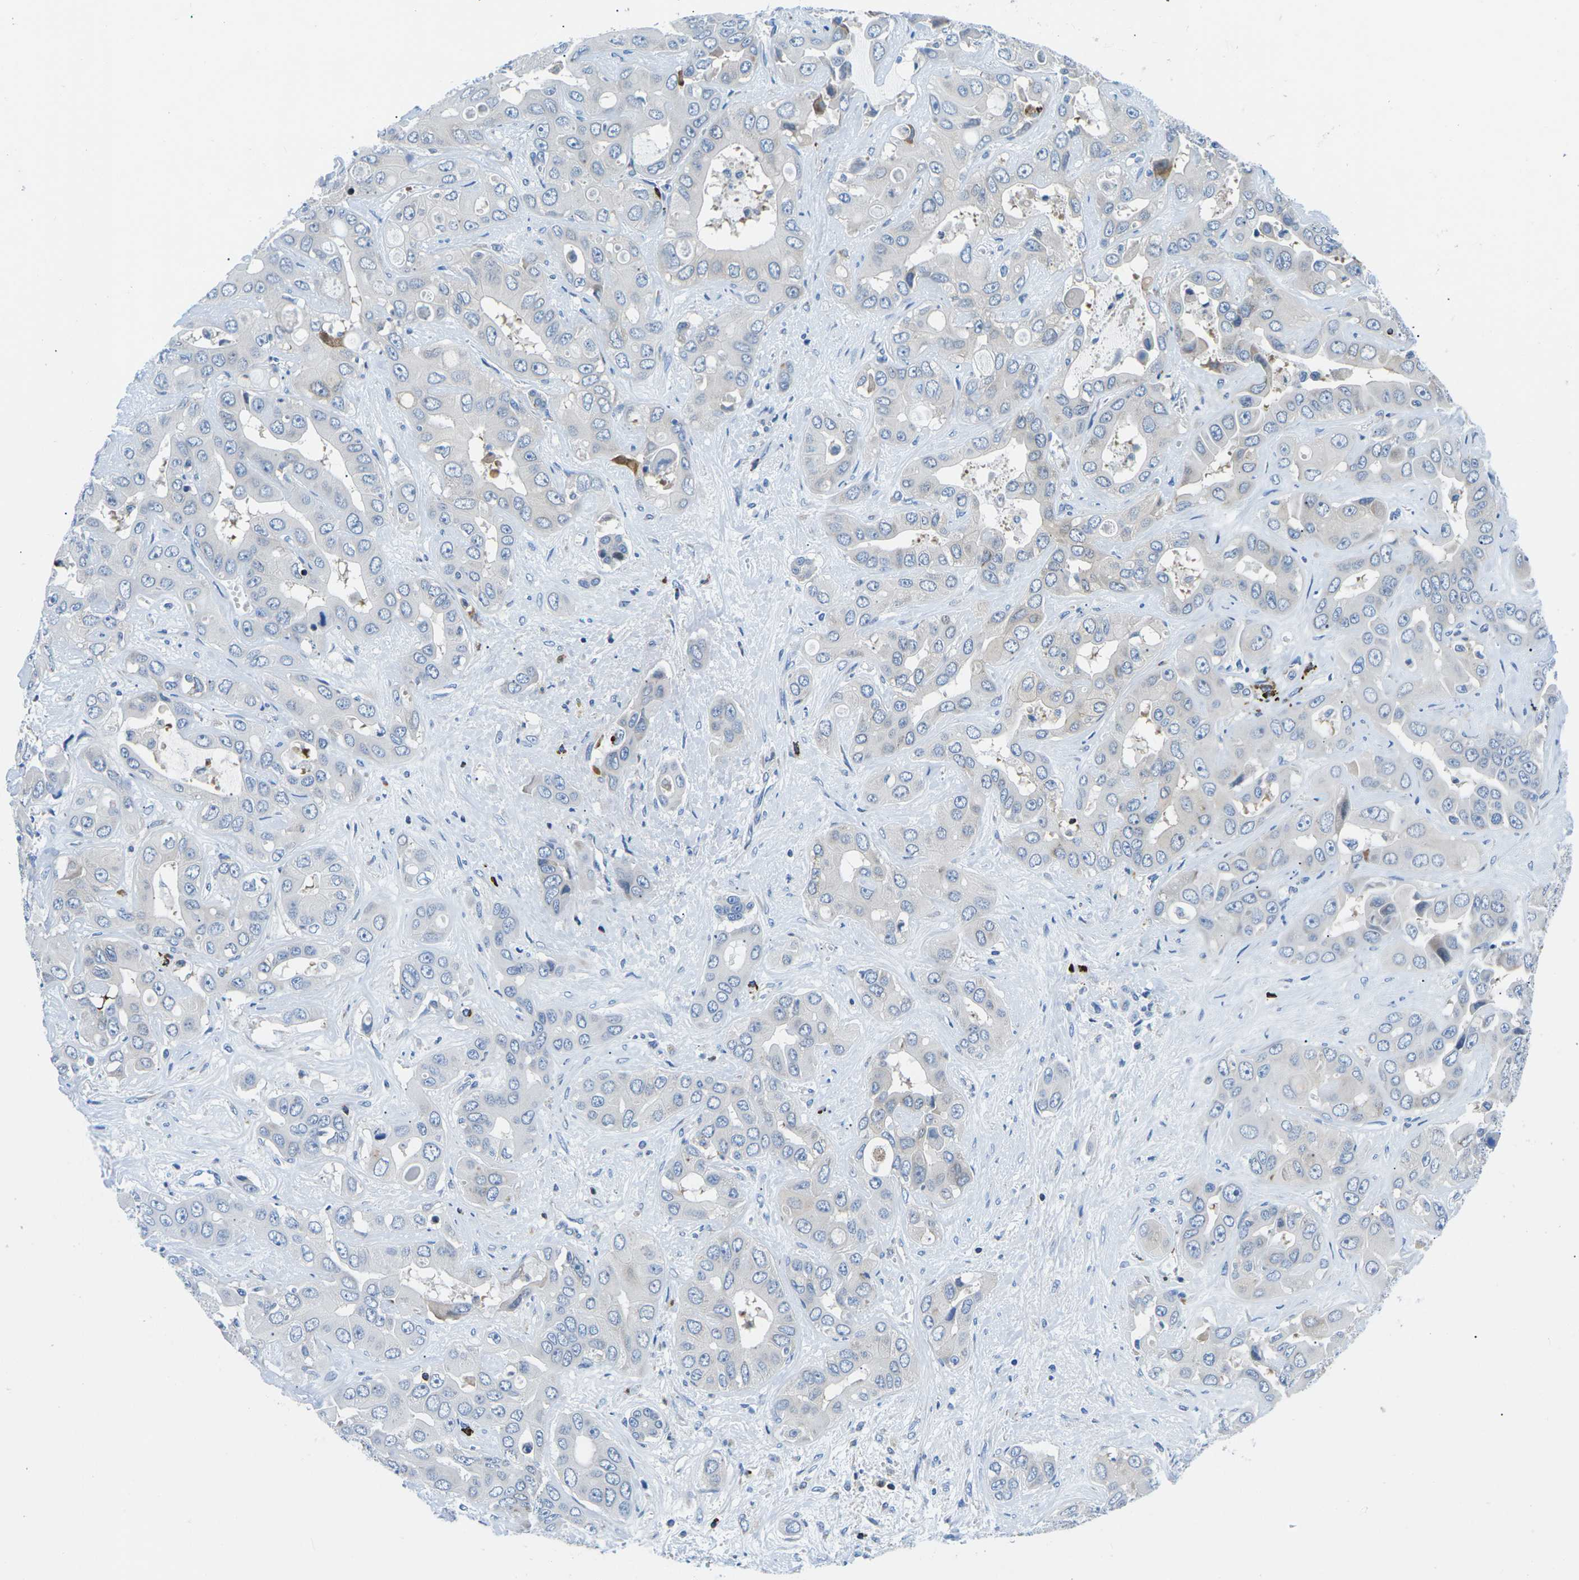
{"staining": {"intensity": "negative", "quantity": "none", "location": "none"}, "tissue": "liver cancer", "cell_type": "Tumor cells", "image_type": "cancer", "snomed": [{"axis": "morphology", "description": "Cholangiocarcinoma"}, {"axis": "topography", "description": "Liver"}], "caption": "IHC of human liver cancer shows no expression in tumor cells.", "gene": "MC4R", "patient": {"sex": "female", "age": 52}}